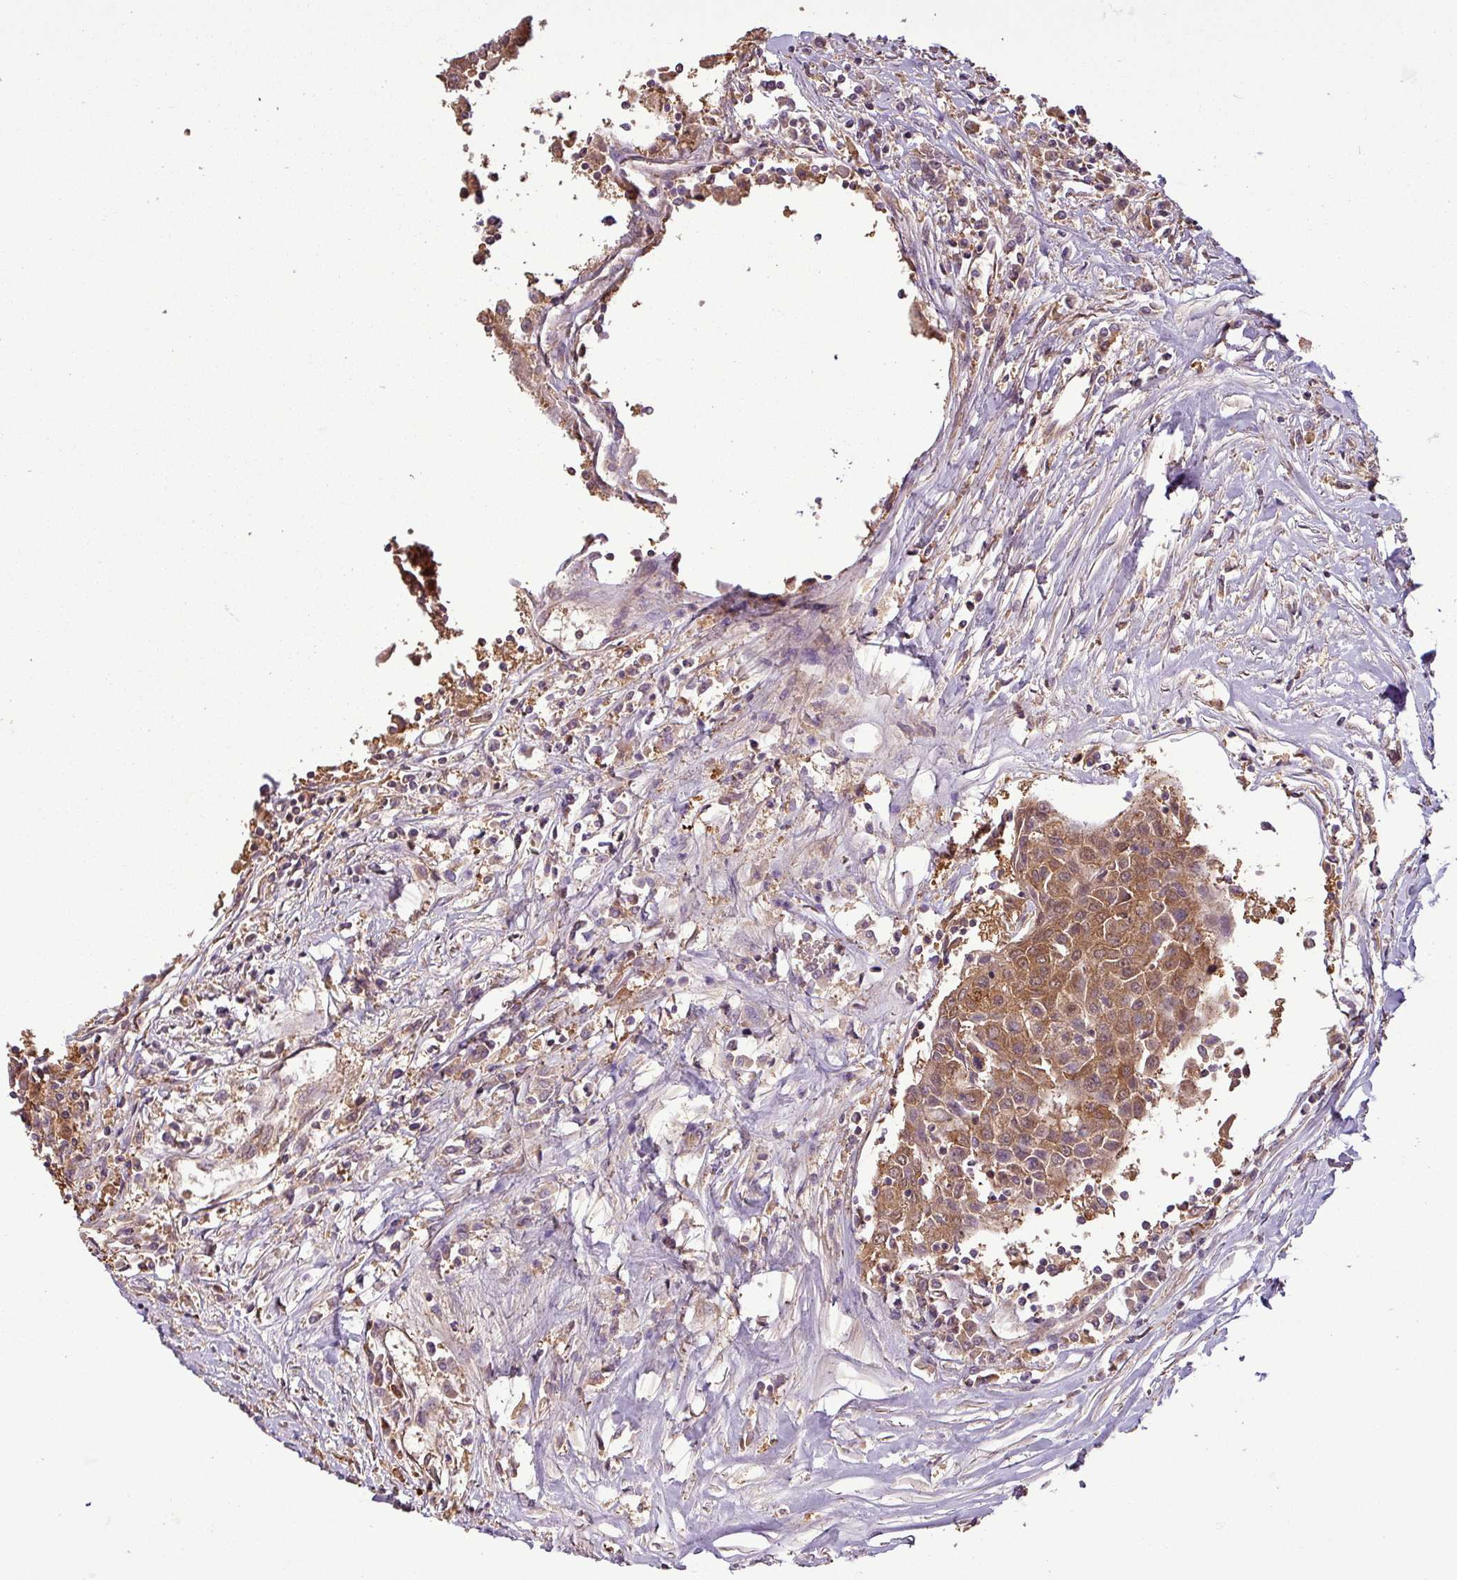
{"staining": {"intensity": "moderate", "quantity": ">75%", "location": "cytoplasmic/membranous"}, "tissue": "urothelial cancer", "cell_type": "Tumor cells", "image_type": "cancer", "snomed": [{"axis": "morphology", "description": "Urothelial carcinoma, High grade"}, {"axis": "topography", "description": "Urinary bladder"}], "caption": "High-power microscopy captured an IHC histopathology image of high-grade urothelial carcinoma, revealing moderate cytoplasmic/membranous expression in about >75% of tumor cells.", "gene": "NT5C3A", "patient": {"sex": "female", "age": 85}}